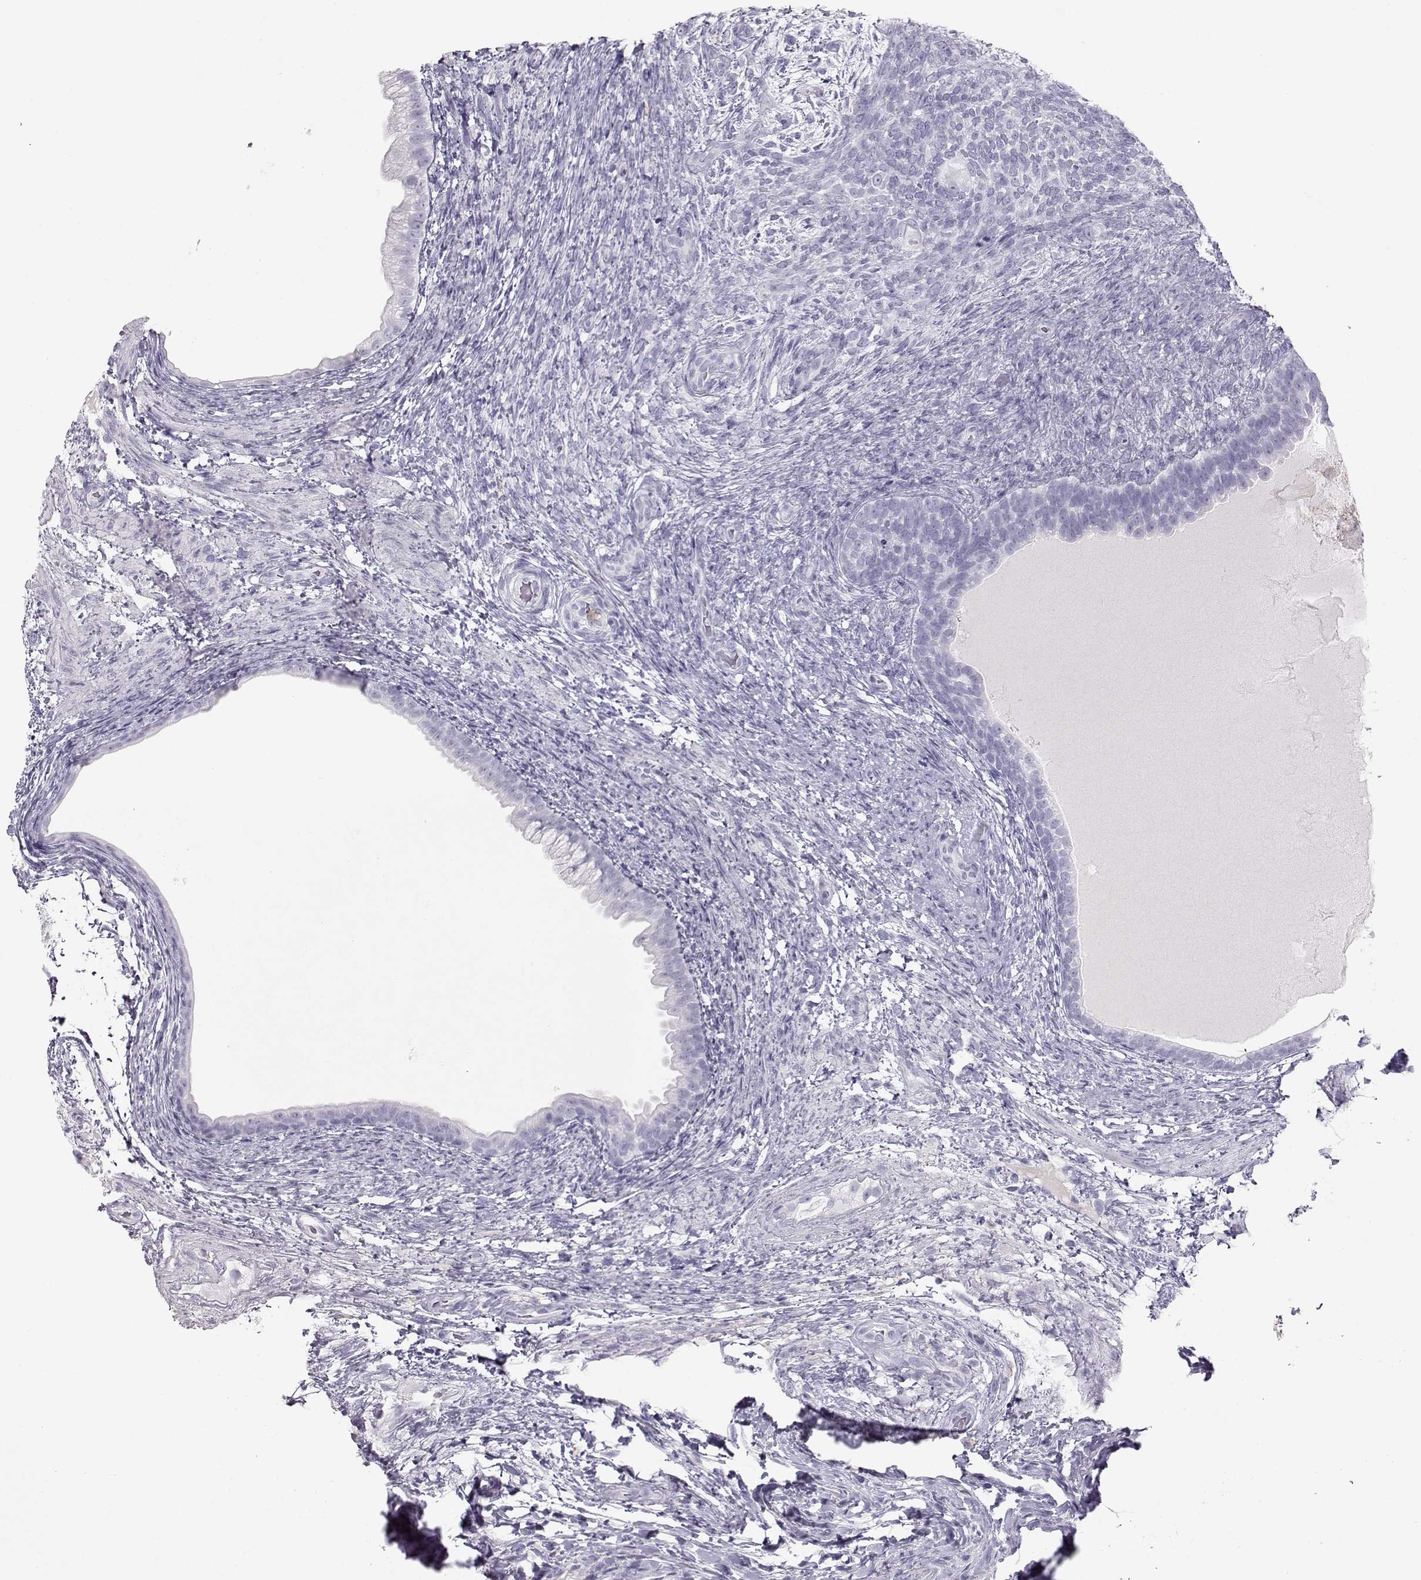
{"staining": {"intensity": "negative", "quantity": "none", "location": "none"}, "tissue": "testis cancer", "cell_type": "Tumor cells", "image_type": "cancer", "snomed": [{"axis": "morphology", "description": "Carcinoma, Embryonal, NOS"}, {"axis": "topography", "description": "Testis"}], "caption": "There is no significant expression in tumor cells of testis cancer.", "gene": "MIP", "patient": {"sex": "male", "age": 24}}